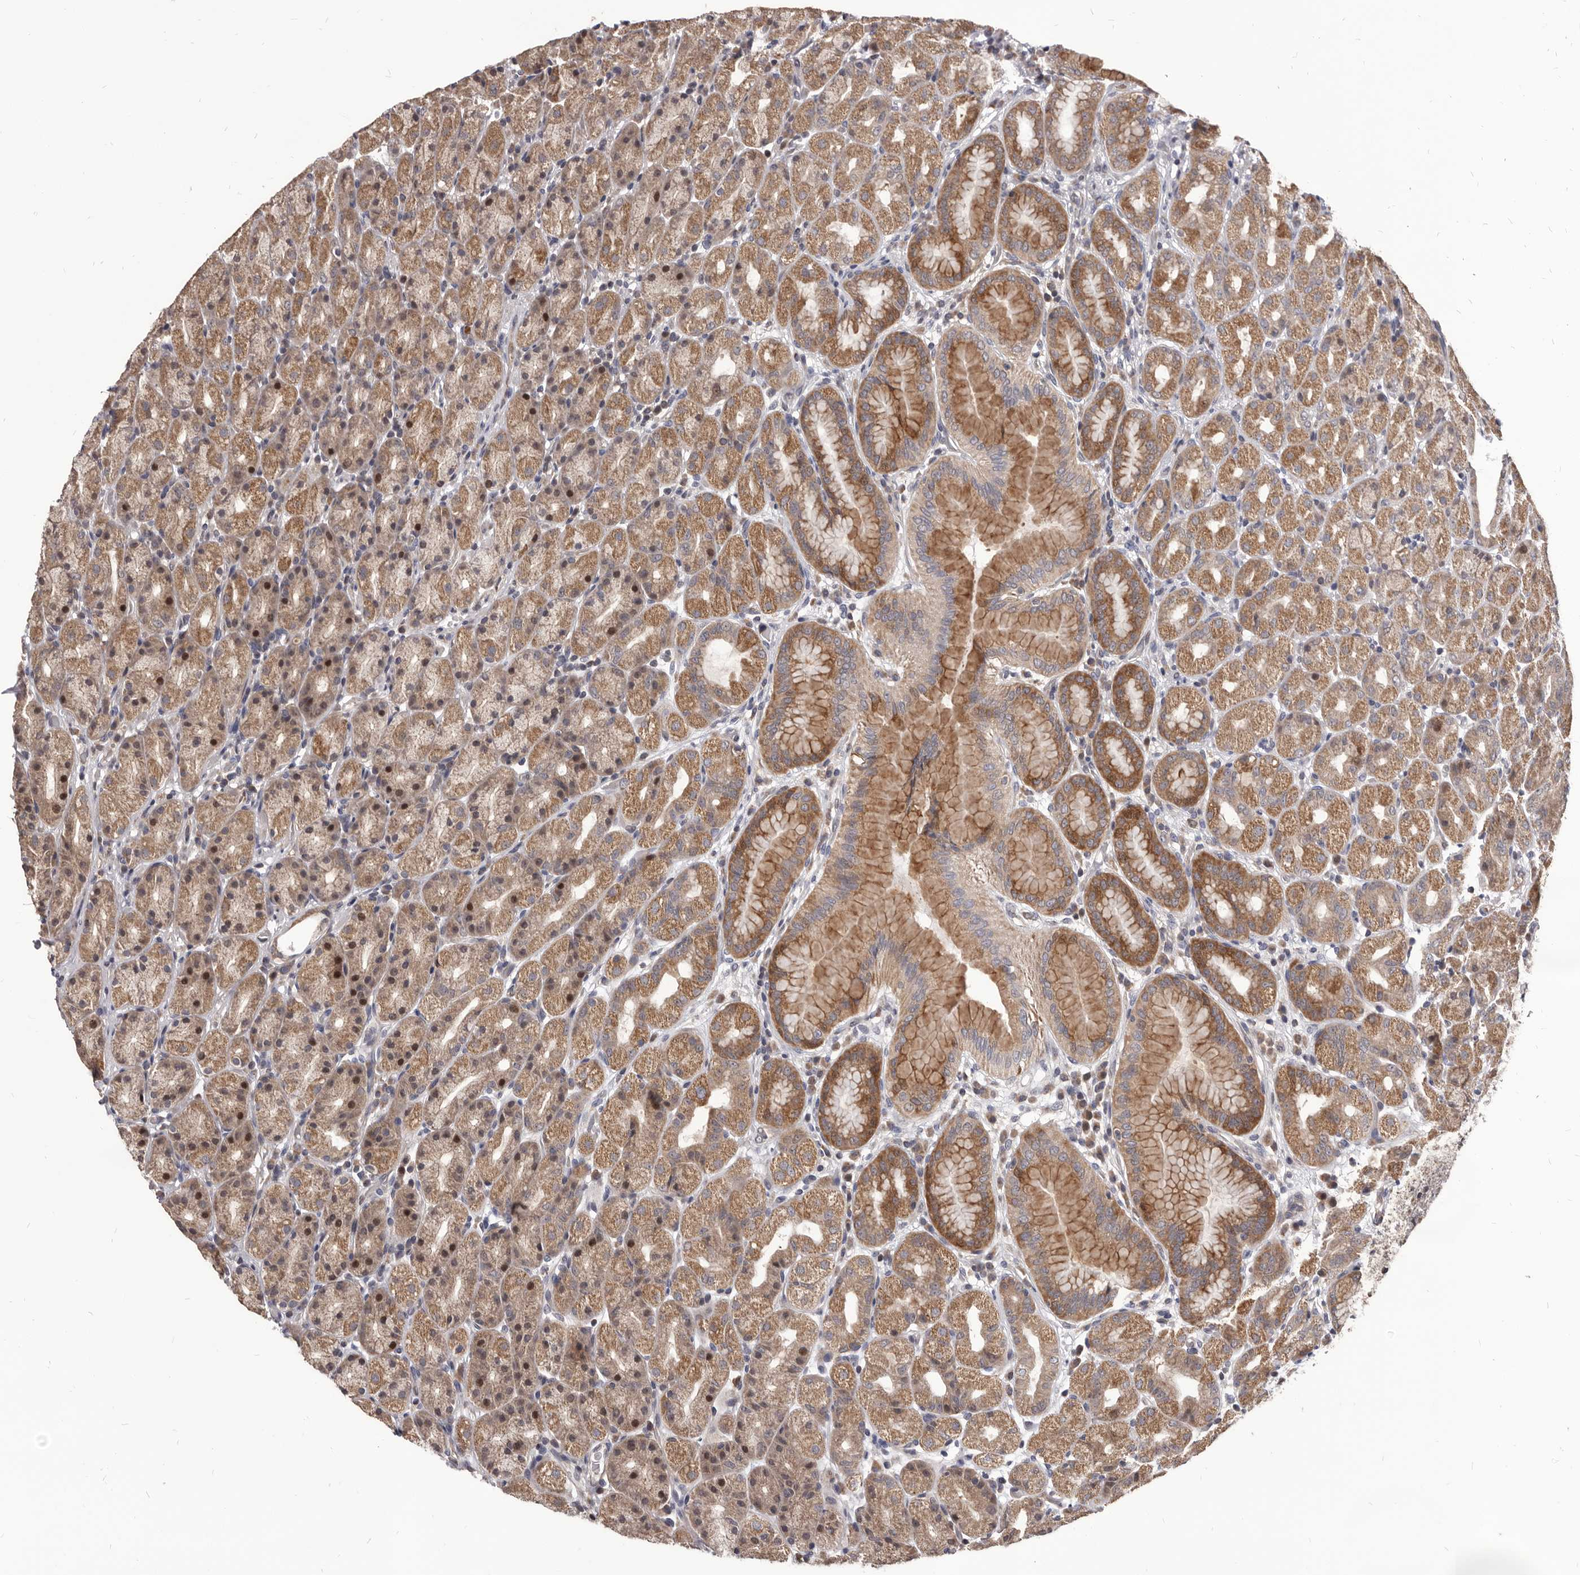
{"staining": {"intensity": "moderate", "quantity": ">75%", "location": "cytoplasmic/membranous,nuclear"}, "tissue": "stomach", "cell_type": "Glandular cells", "image_type": "normal", "snomed": [{"axis": "morphology", "description": "Normal tissue, NOS"}, {"axis": "topography", "description": "Stomach, upper"}], "caption": "Immunohistochemical staining of benign human stomach demonstrates >75% levels of moderate cytoplasmic/membranous,nuclear protein positivity in approximately >75% of glandular cells. The staining was performed using DAB, with brown indicating positive protein expression. Nuclei are stained blue with hematoxylin.", "gene": "MAP3K14", "patient": {"sex": "male", "age": 68}}